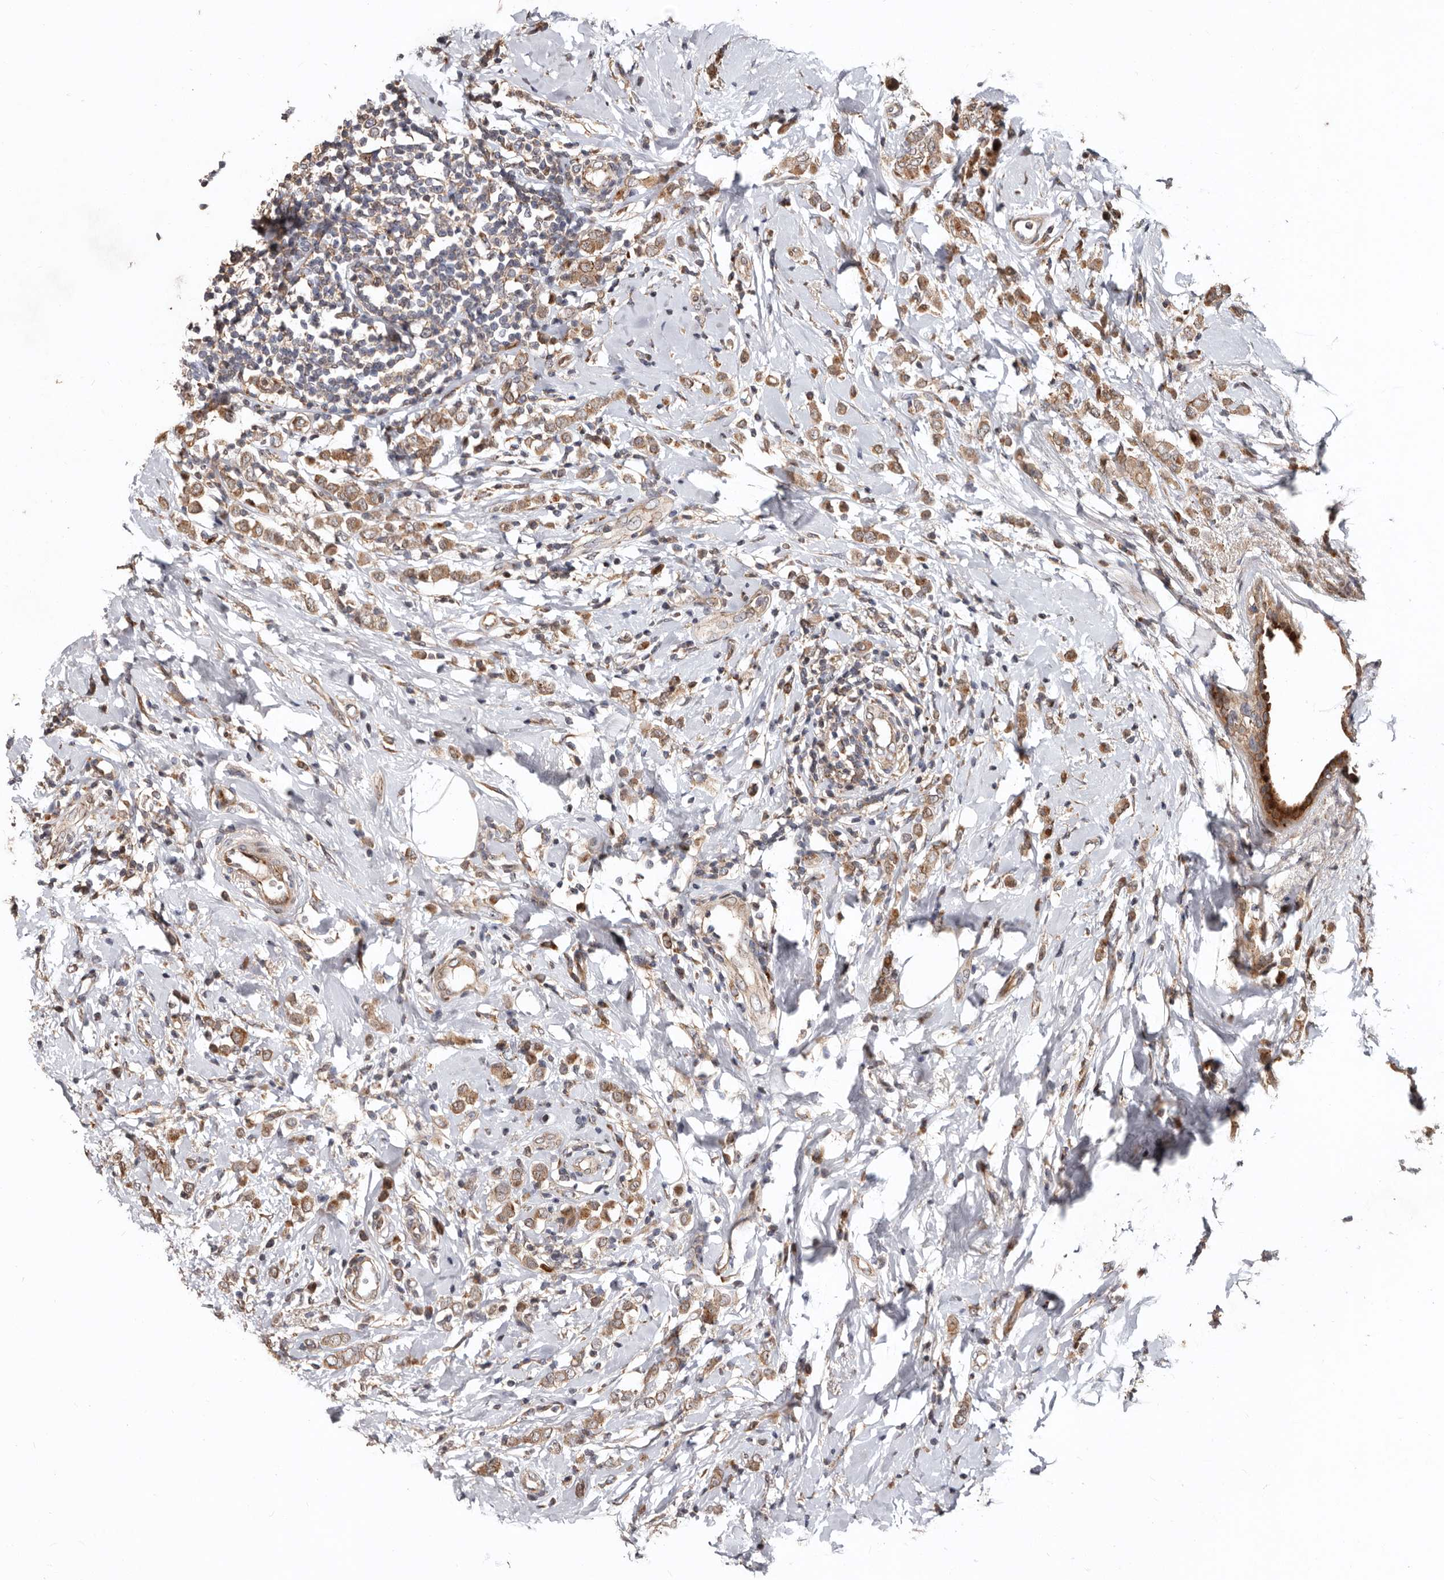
{"staining": {"intensity": "moderate", "quantity": ">75%", "location": "cytoplasmic/membranous"}, "tissue": "breast cancer", "cell_type": "Tumor cells", "image_type": "cancer", "snomed": [{"axis": "morphology", "description": "Lobular carcinoma"}, {"axis": "topography", "description": "Breast"}], "caption": "Immunohistochemistry (IHC) (DAB) staining of lobular carcinoma (breast) displays moderate cytoplasmic/membranous protein expression in approximately >75% of tumor cells. (DAB IHC, brown staining for protein, blue staining for nuclei).", "gene": "WEE2", "patient": {"sex": "female", "age": 47}}